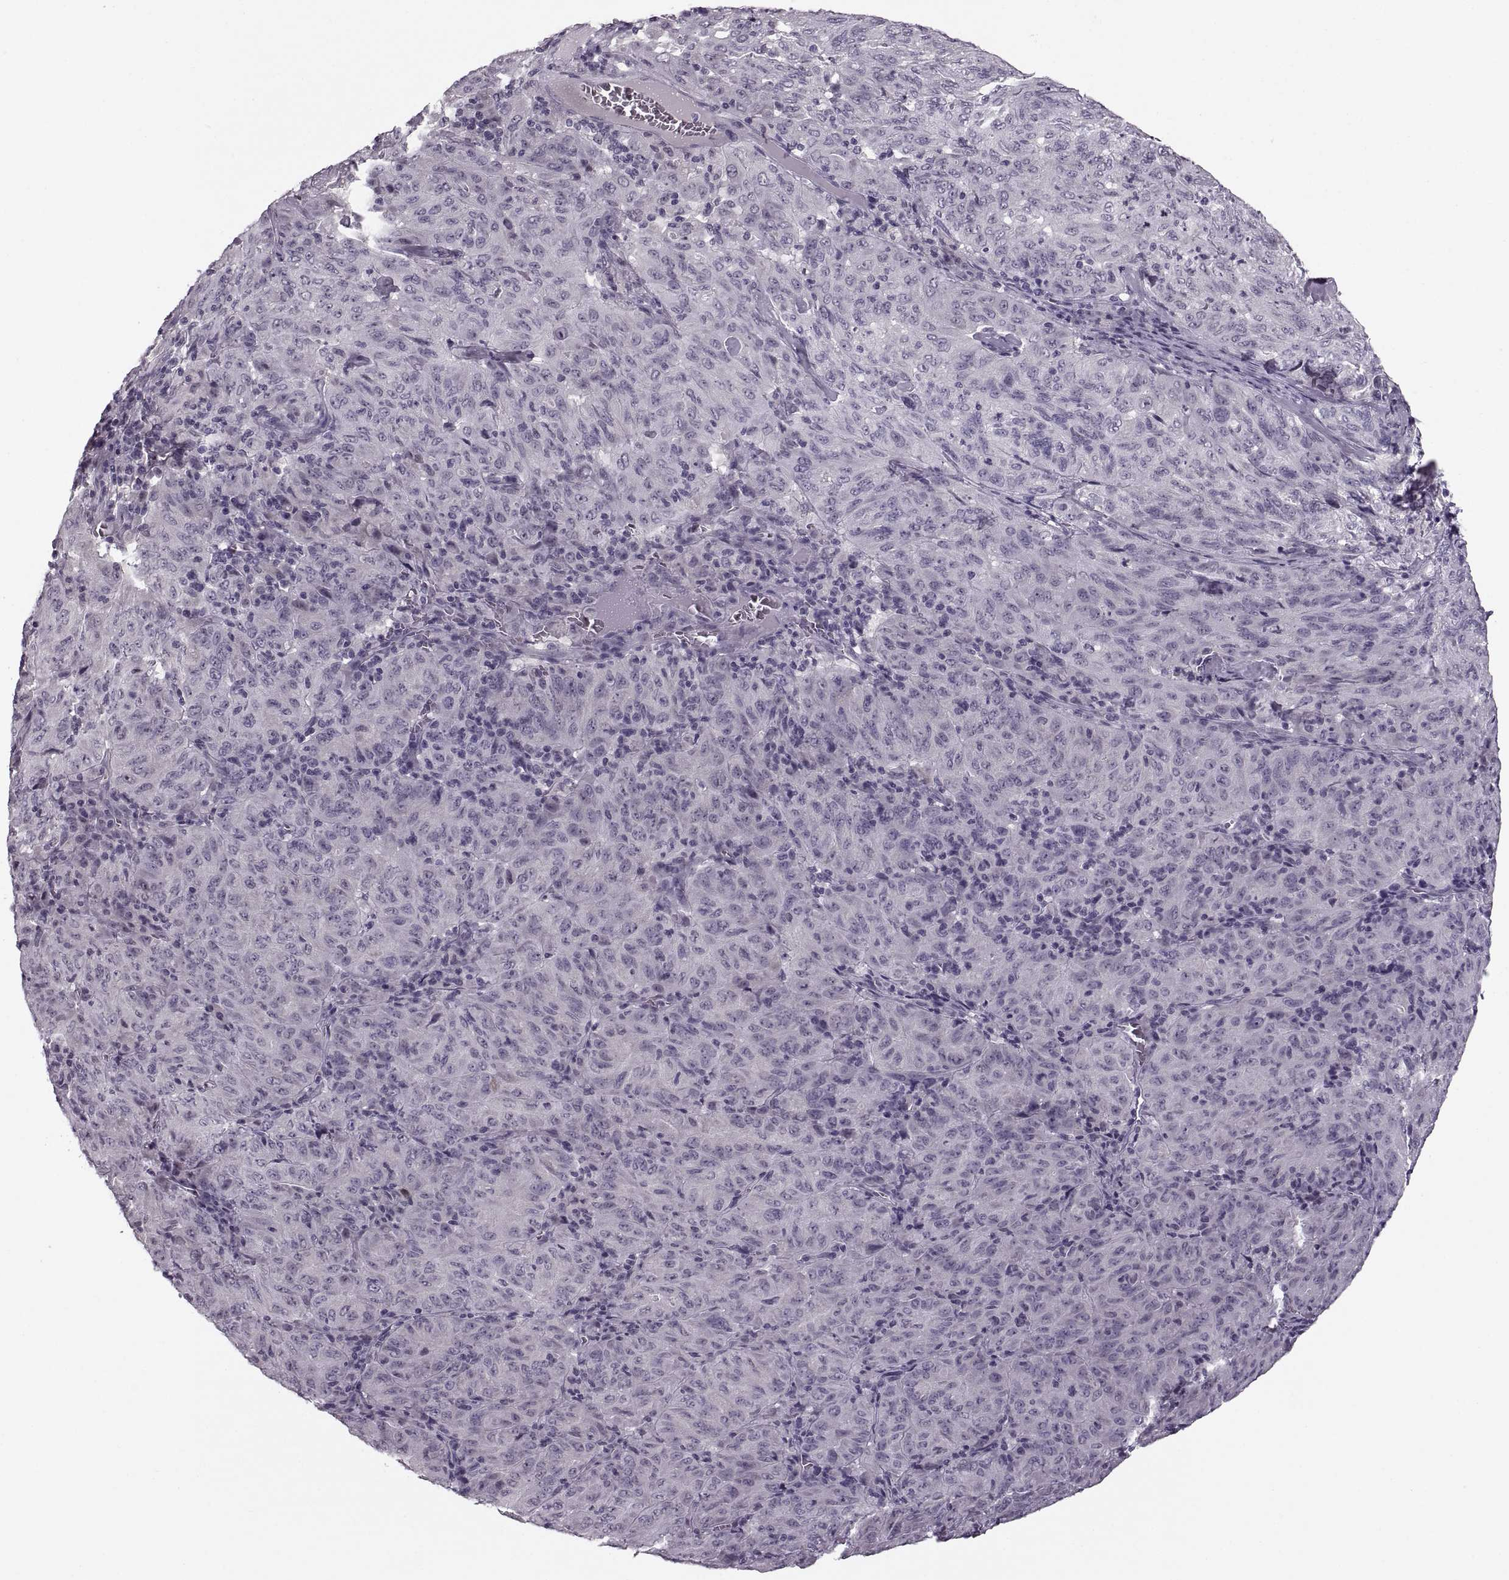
{"staining": {"intensity": "negative", "quantity": "none", "location": "none"}, "tissue": "pancreatic cancer", "cell_type": "Tumor cells", "image_type": "cancer", "snomed": [{"axis": "morphology", "description": "Adenocarcinoma, NOS"}, {"axis": "topography", "description": "Pancreas"}], "caption": "An immunohistochemistry micrograph of adenocarcinoma (pancreatic) is shown. There is no staining in tumor cells of adenocarcinoma (pancreatic).", "gene": "PAGE5", "patient": {"sex": "male", "age": 63}}